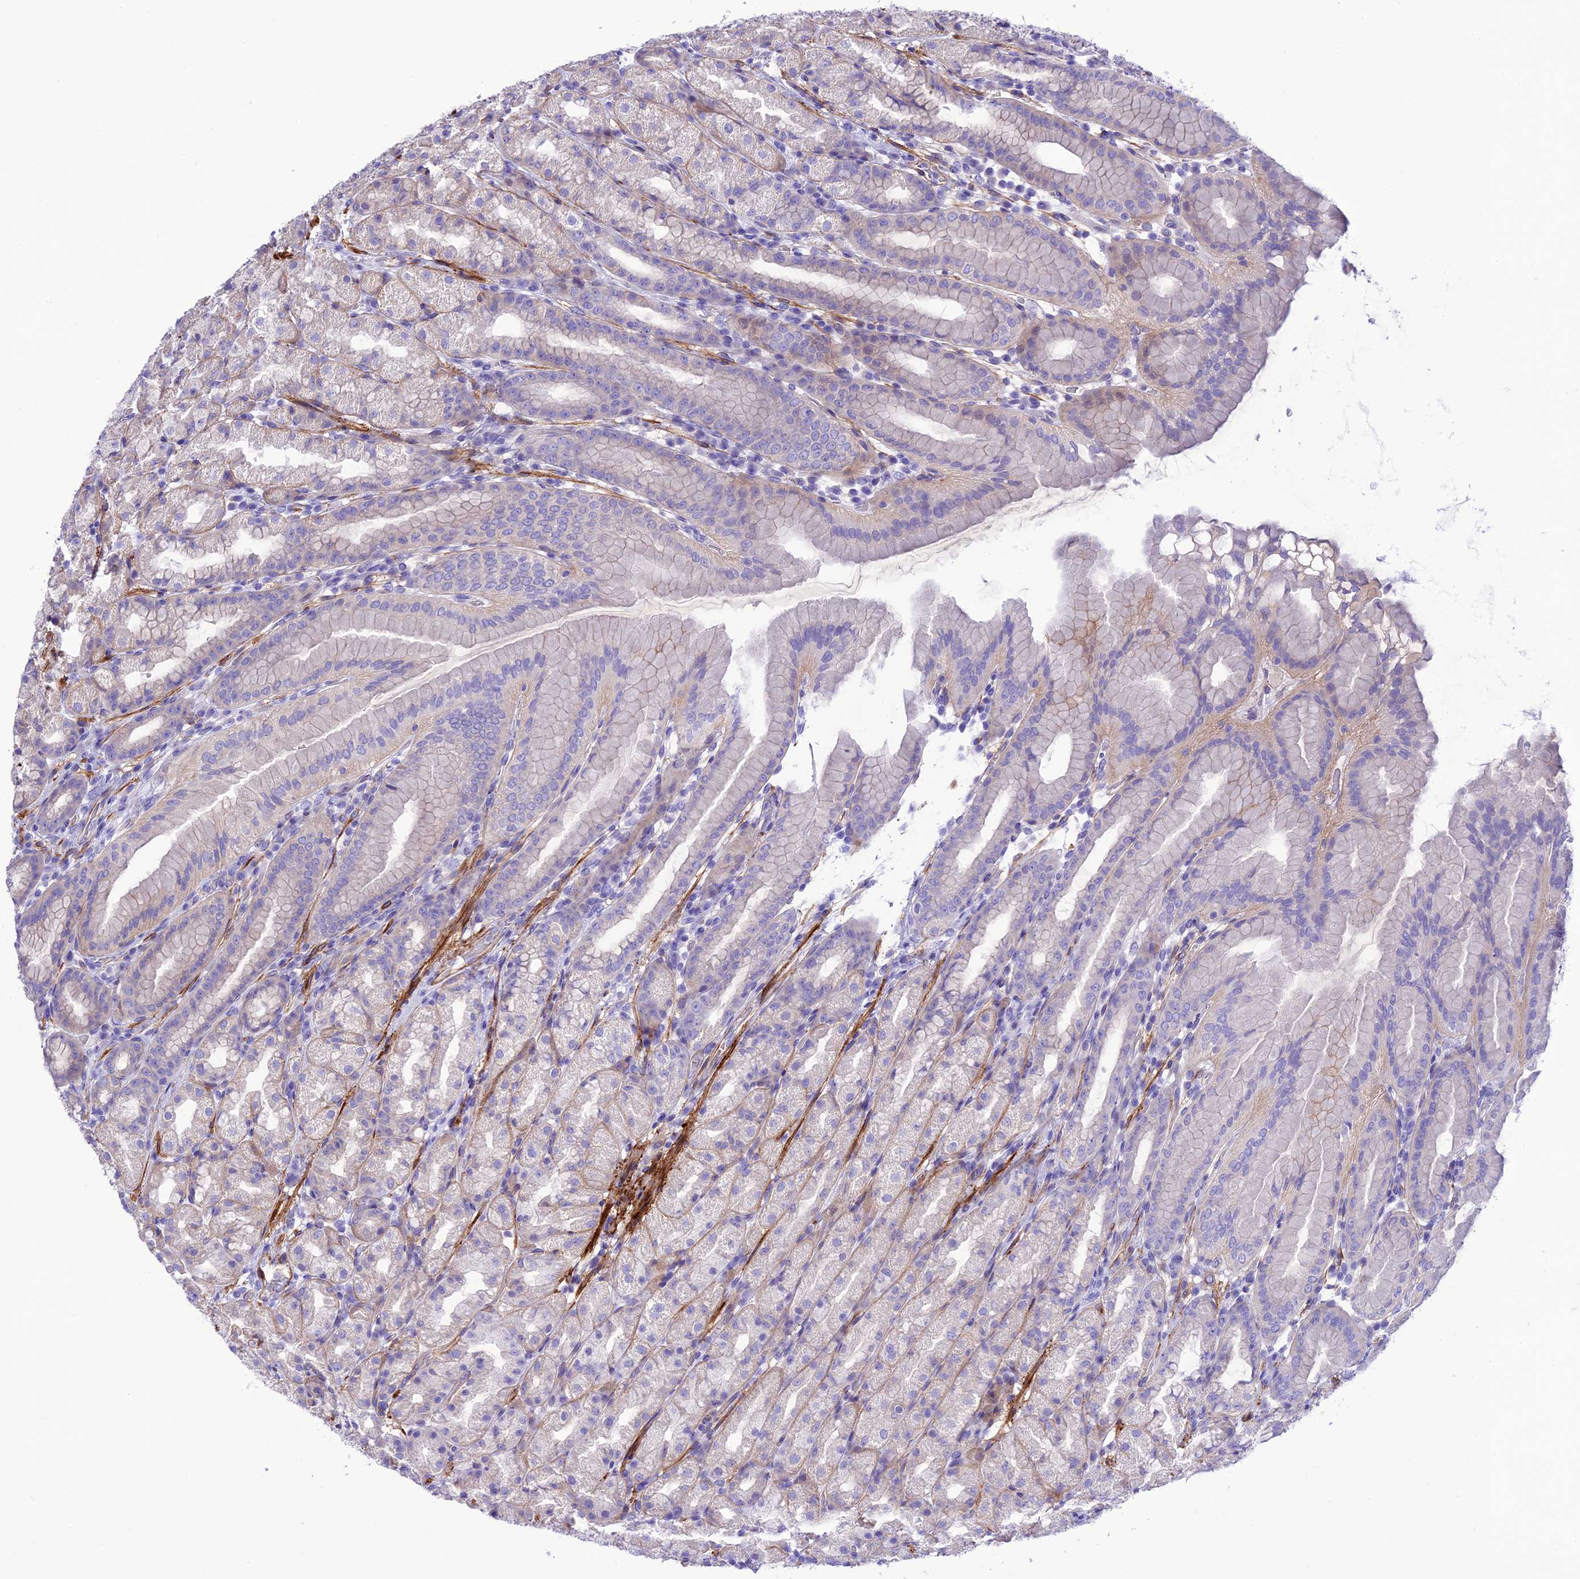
{"staining": {"intensity": "negative", "quantity": "none", "location": "none"}, "tissue": "stomach", "cell_type": "Glandular cells", "image_type": "normal", "snomed": [{"axis": "morphology", "description": "Normal tissue, NOS"}, {"axis": "topography", "description": "Stomach, upper"}], "caption": "Protein analysis of benign stomach reveals no significant positivity in glandular cells. Brightfield microscopy of immunohistochemistry stained with DAB (3,3'-diaminobenzidine) (brown) and hematoxylin (blue), captured at high magnification.", "gene": "FRA10AC1", "patient": {"sex": "male", "age": 68}}